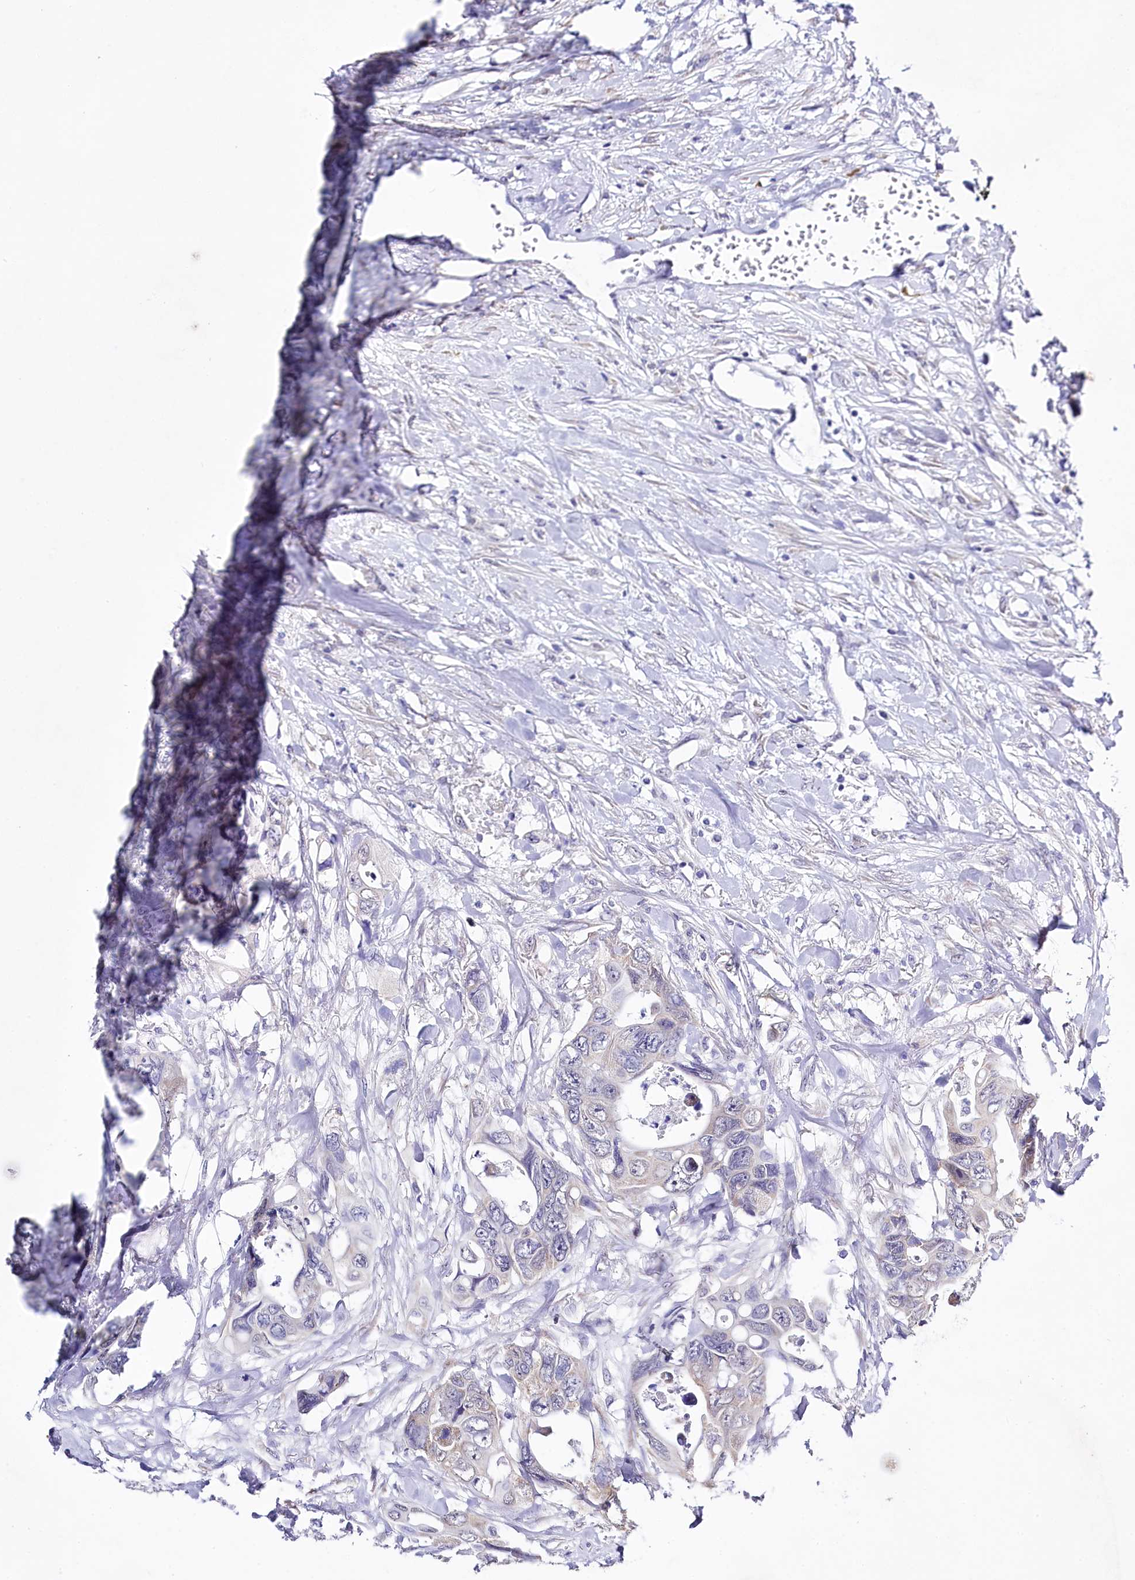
{"staining": {"intensity": "negative", "quantity": "none", "location": "none"}, "tissue": "colorectal cancer", "cell_type": "Tumor cells", "image_type": "cancer", "snomed": [{"axis": "morphology", "description": "Adenocarcinoma, NOS"}, {"axis": "topography", "description": "Rectum"}], "caption": "Image shows no significant protein positivity in tumor cells of colorectal adenocarcinoma.", "gene": "SPATS2", "patient": {"sex": "male", "age": 57}}